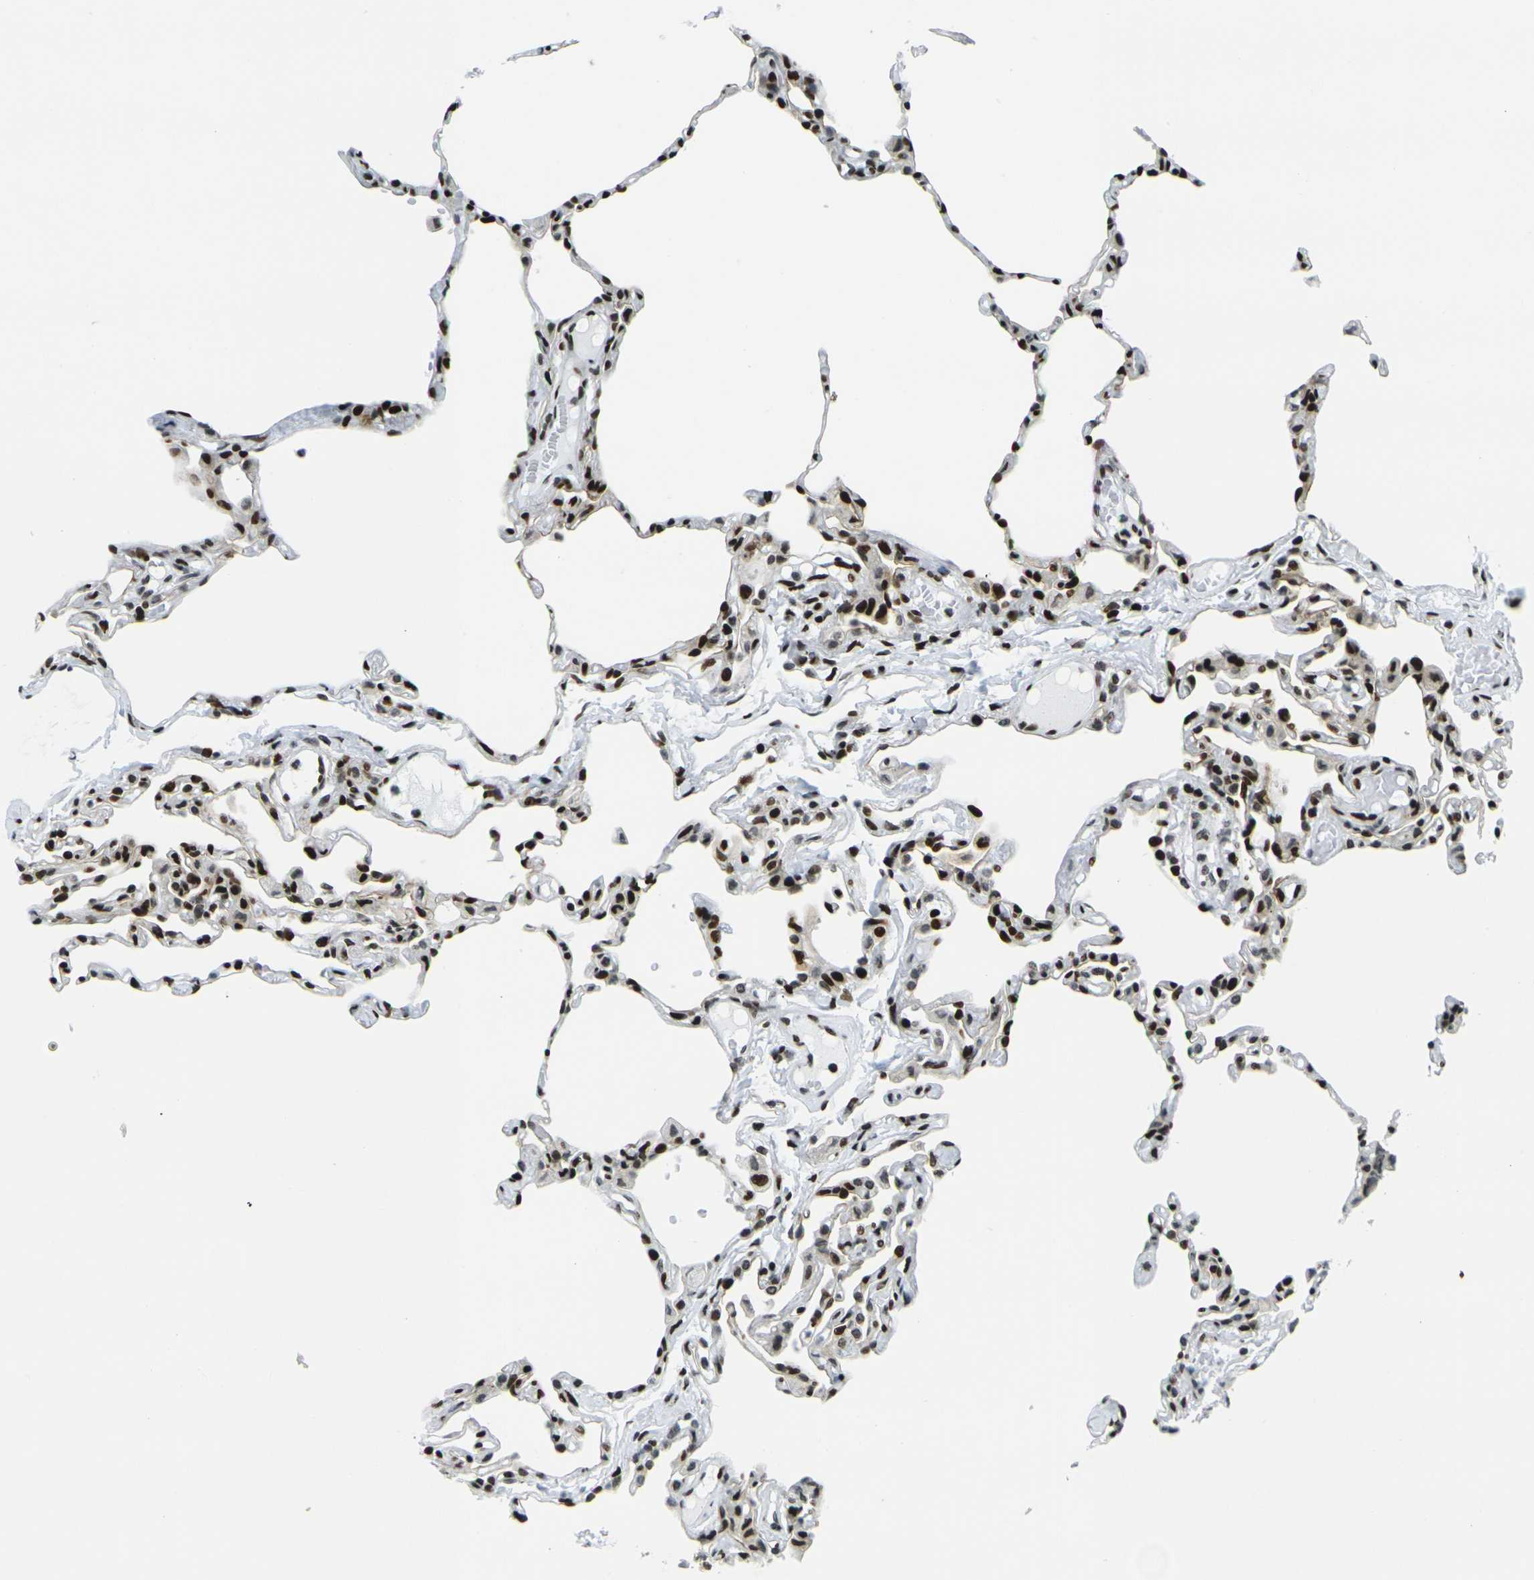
{"staining": {"intensity": "strong", "quantity": ">75%", "location": "nuclear"}, "tissue": "lung", "cell_type": "Alveolar cells", "image_type": "normal", "snomed": [{"axis": "morphology", "description": "Normal tissue, NOS"}, {"axis": "topography", "description": "Lung"}], "caption": "This histopathology image exhibits immunohistochemistry staining of normal human lung, with high strong nuclear positivity in approximately >75% of alveolar cells.", "gene": "H3", "patient": {"sex": "female", "age": 49}}